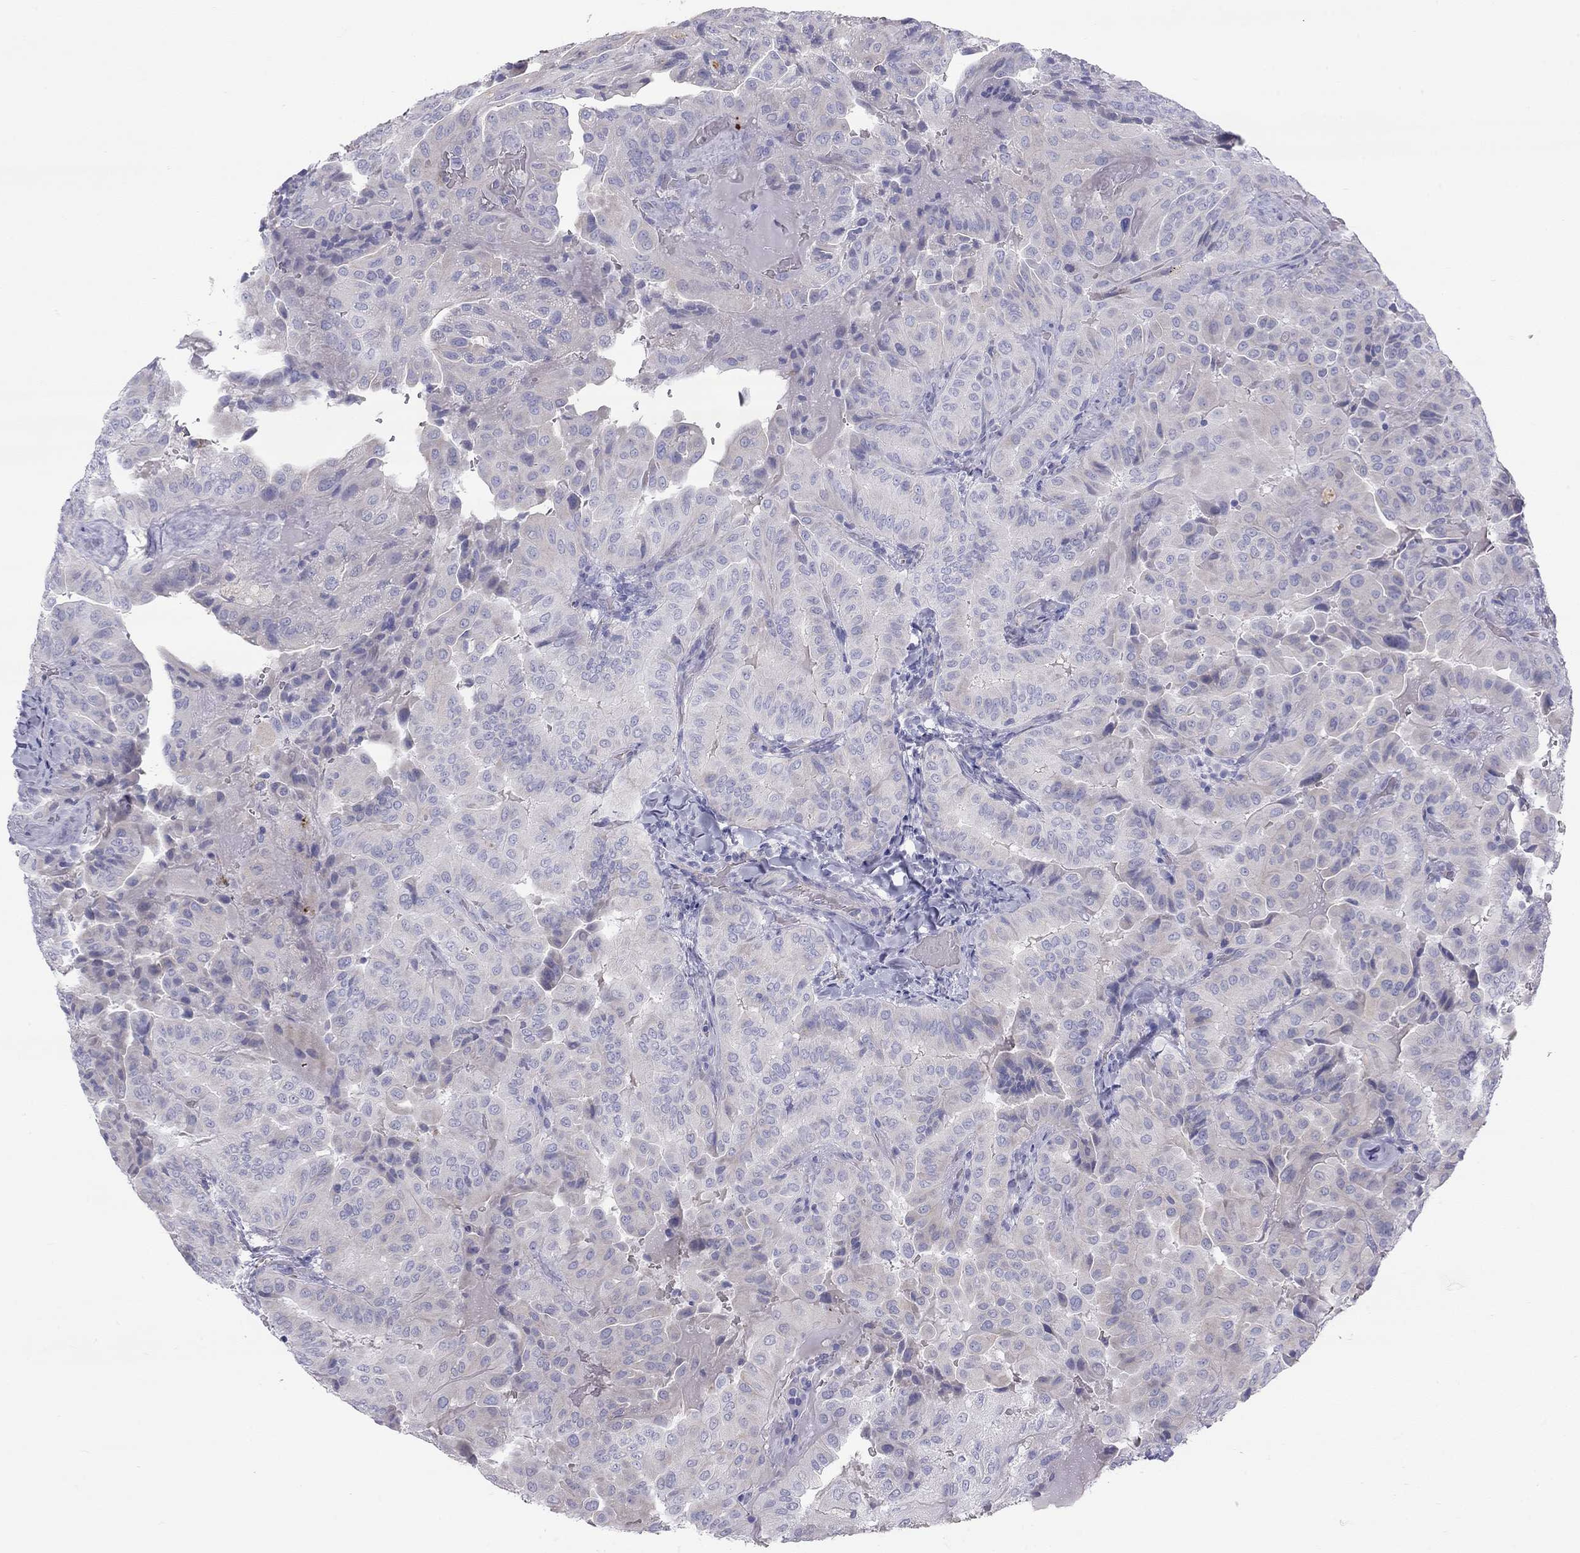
{"staining": {"intensity": "negative", "quantity": "none", "location": "none"}, "tissue": "thyroid cancer", "cell_type": "Tumor cells", "image_type": "cancer", "snomed": [{"axis": "morphology", "description": "Papillary adenocarcinoma, NOS"}, {"axis": "topography", "description": "Thyroid gland"}], "caption": "Thyroid cancer (papillary adenocarcinoma) stained for a protein using immunohistochemistry reveals no expression tumor cells.", "gene": "TDRD6", "patient": {"sex": "female", "age": 68}}